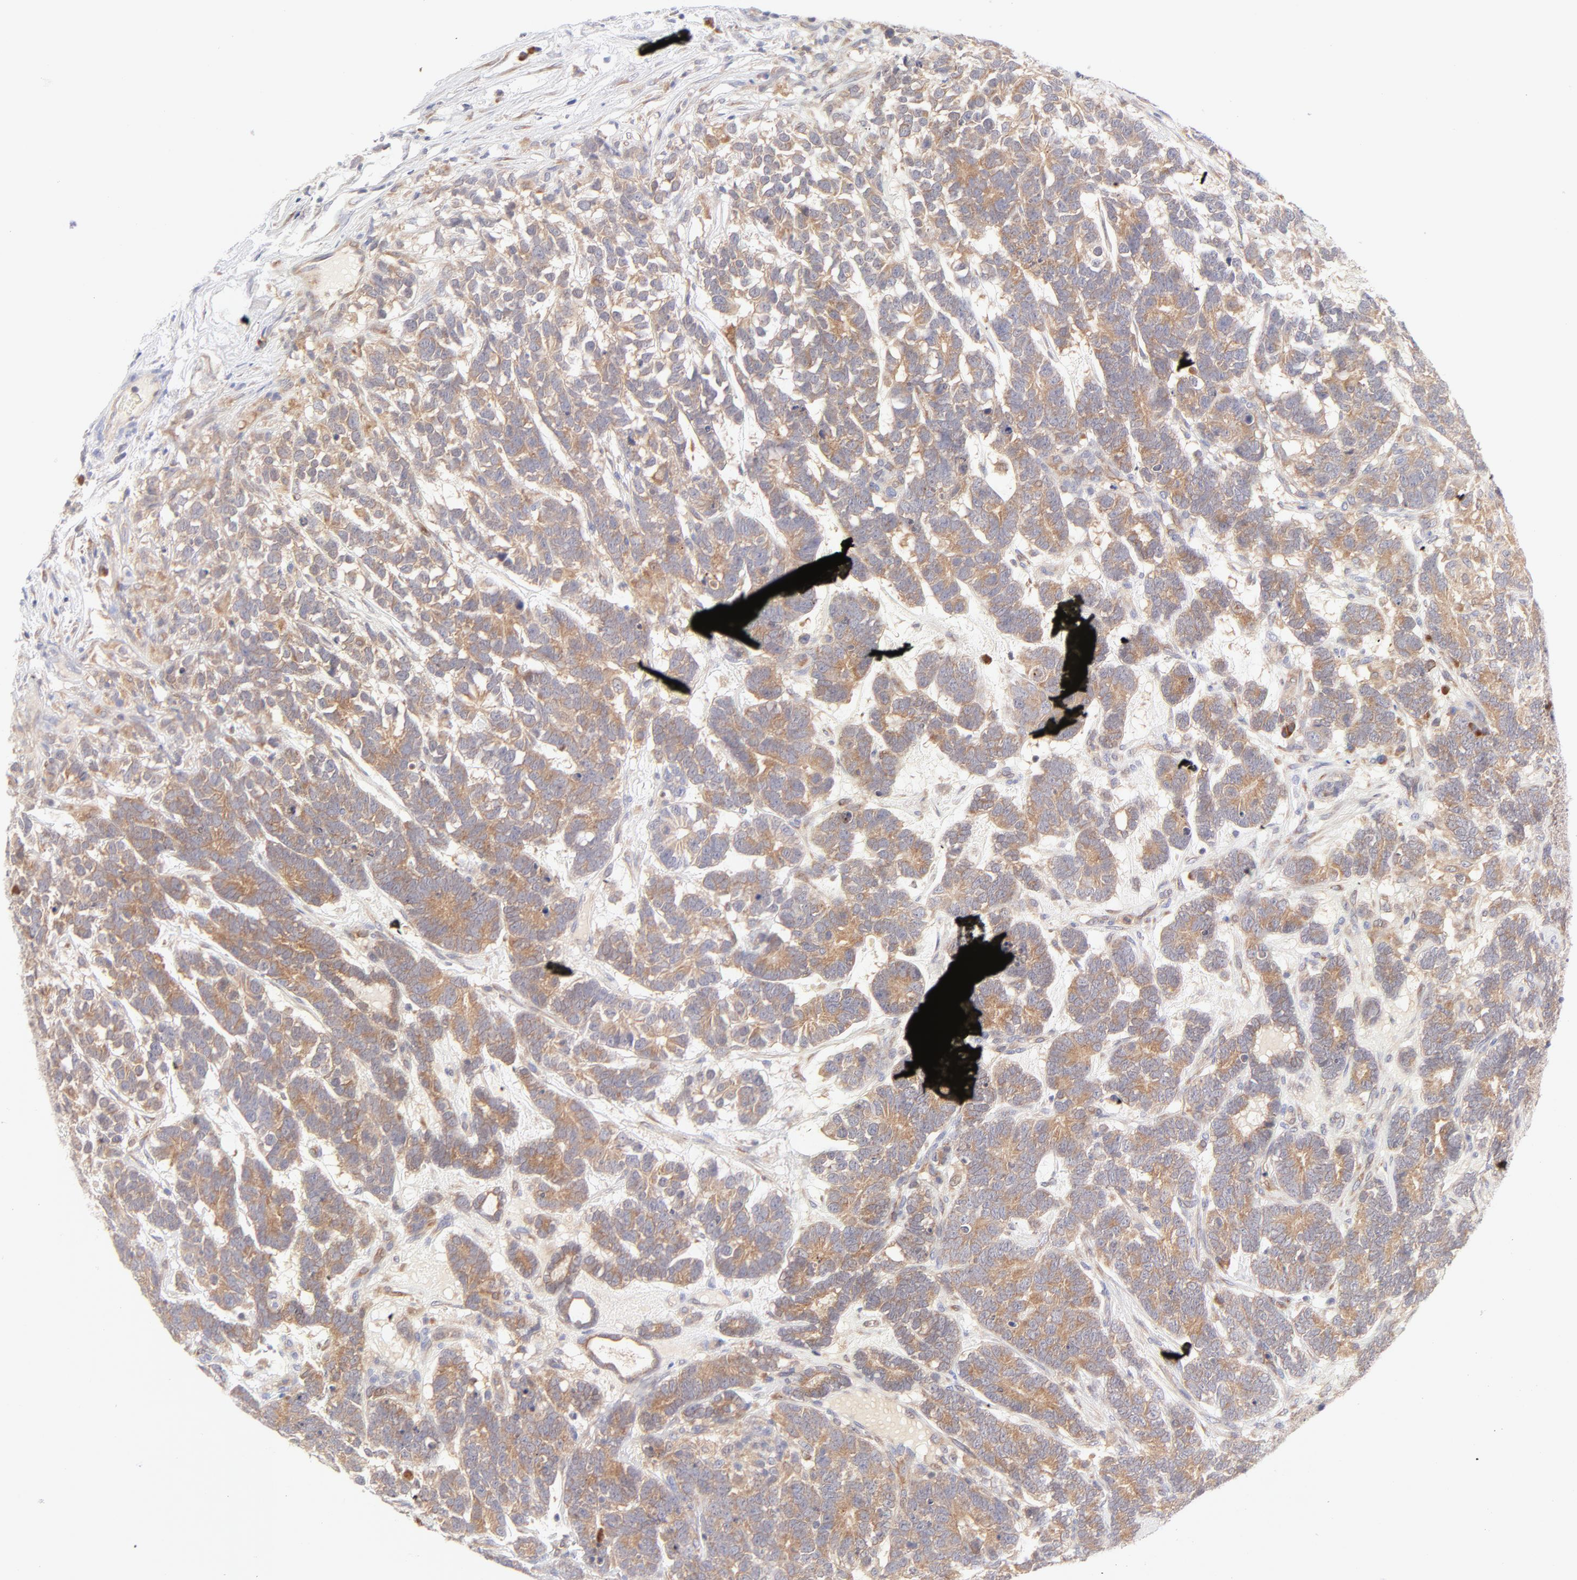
{"staining": {"intensity": "moderate", "quantity": ">75%", "location": "cytoplasmic/membranous"}, "tissue": "testis cancer", "cell_type": "Tumor cells", "image_type": "cancer", "snomed": [{"axis": "morphology", "description": "Carcinoma, Embryonal, NOS"}, {"axis": "topography", "description": "Testis"}], "caption": "Immunohistochemical staining of testis embryonal carcinoma demonstrates medium levels of moderate cytoplasmic/membranous positivity in approximately >75% of tumor cells.", "gene": "RPS6KA1", "patient": {"sex": "male", "age": 26}}